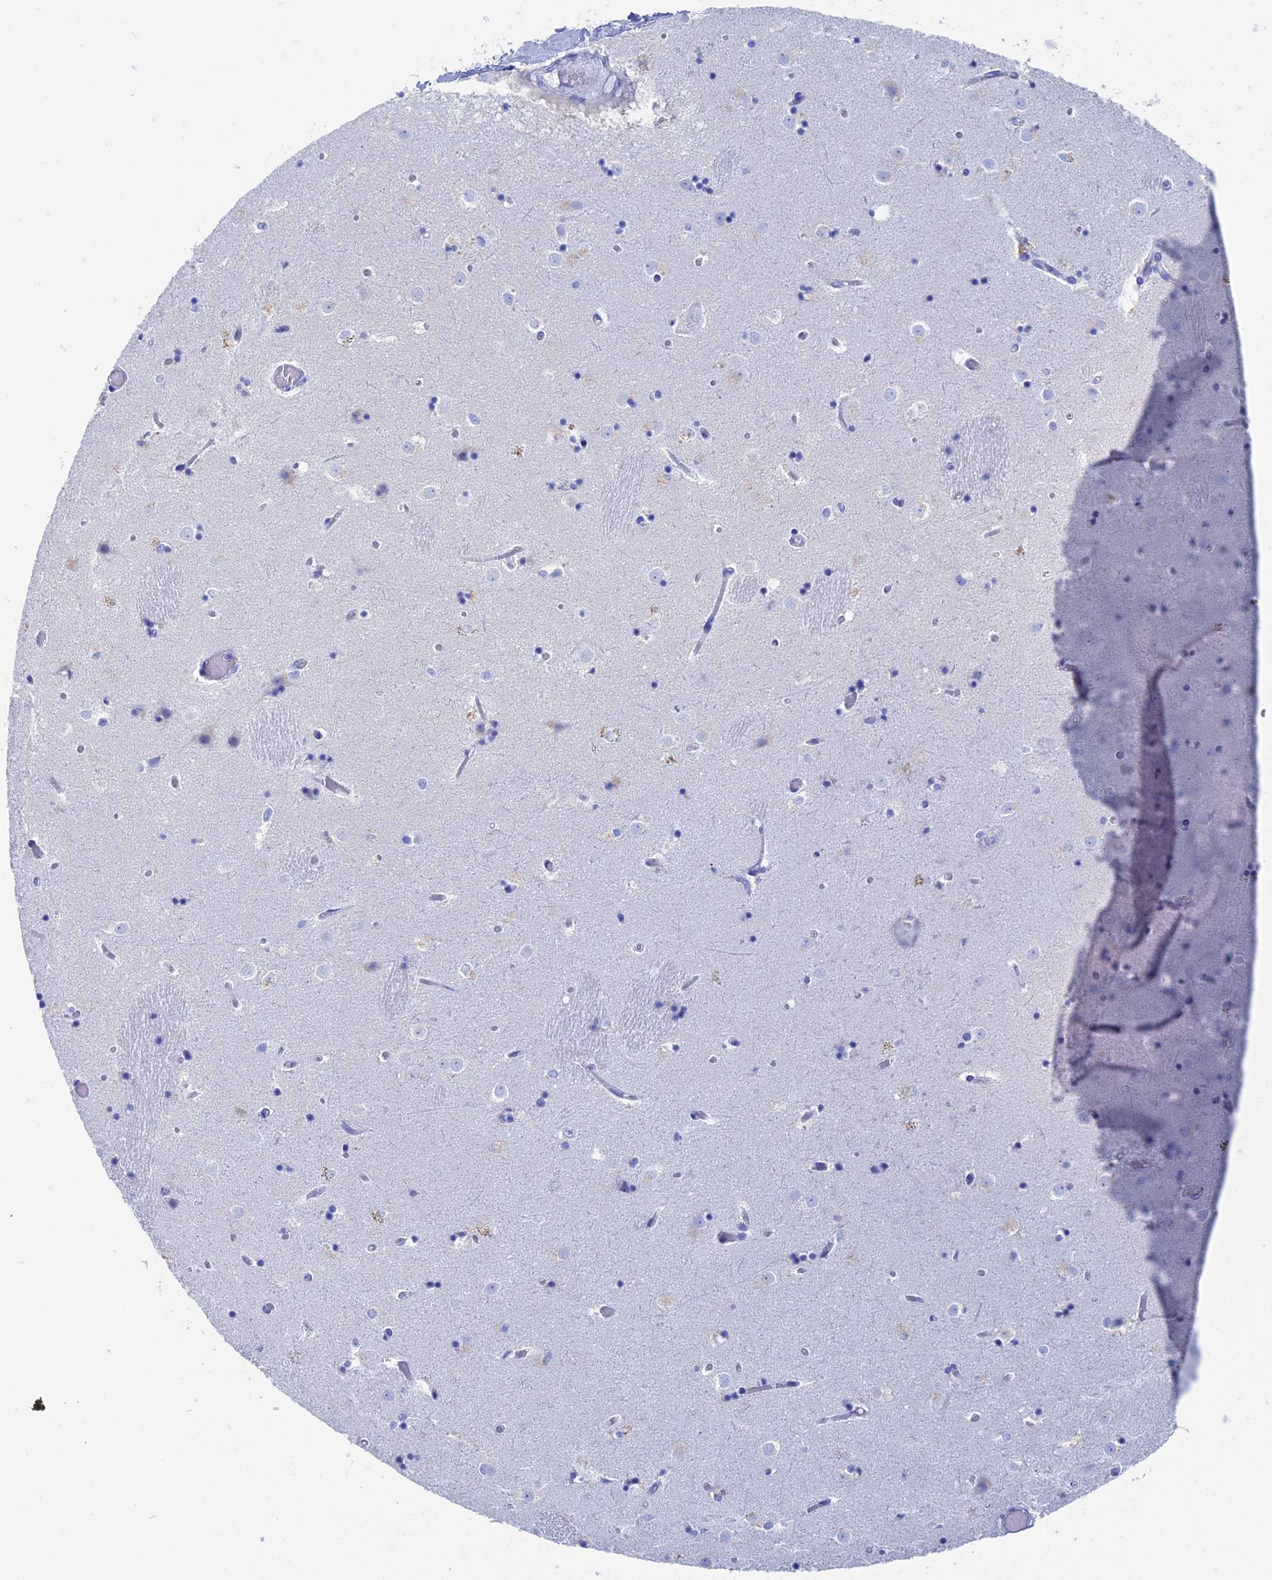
{"staining": {"intensity": "negative", "quantity": "none", "location": "none"}, "tissue": "caudate", "cell_type": "Glial cells", "image_type": "normal", "snomed": [{"axis": "morphology", "description": "Normal tissue, NOS"}, {"axis": "topography", "description": "Lateral ventricle wall"}], "caption": "The micrograph displays no significant expression in glial cells of caudate. (Brightfield microscopy of DAB (3,3'-diaminobenzidine) immunohistochemistry at high magnification).", "gene": "UNC119", "patient": {"sex": "female", "age": 52}}